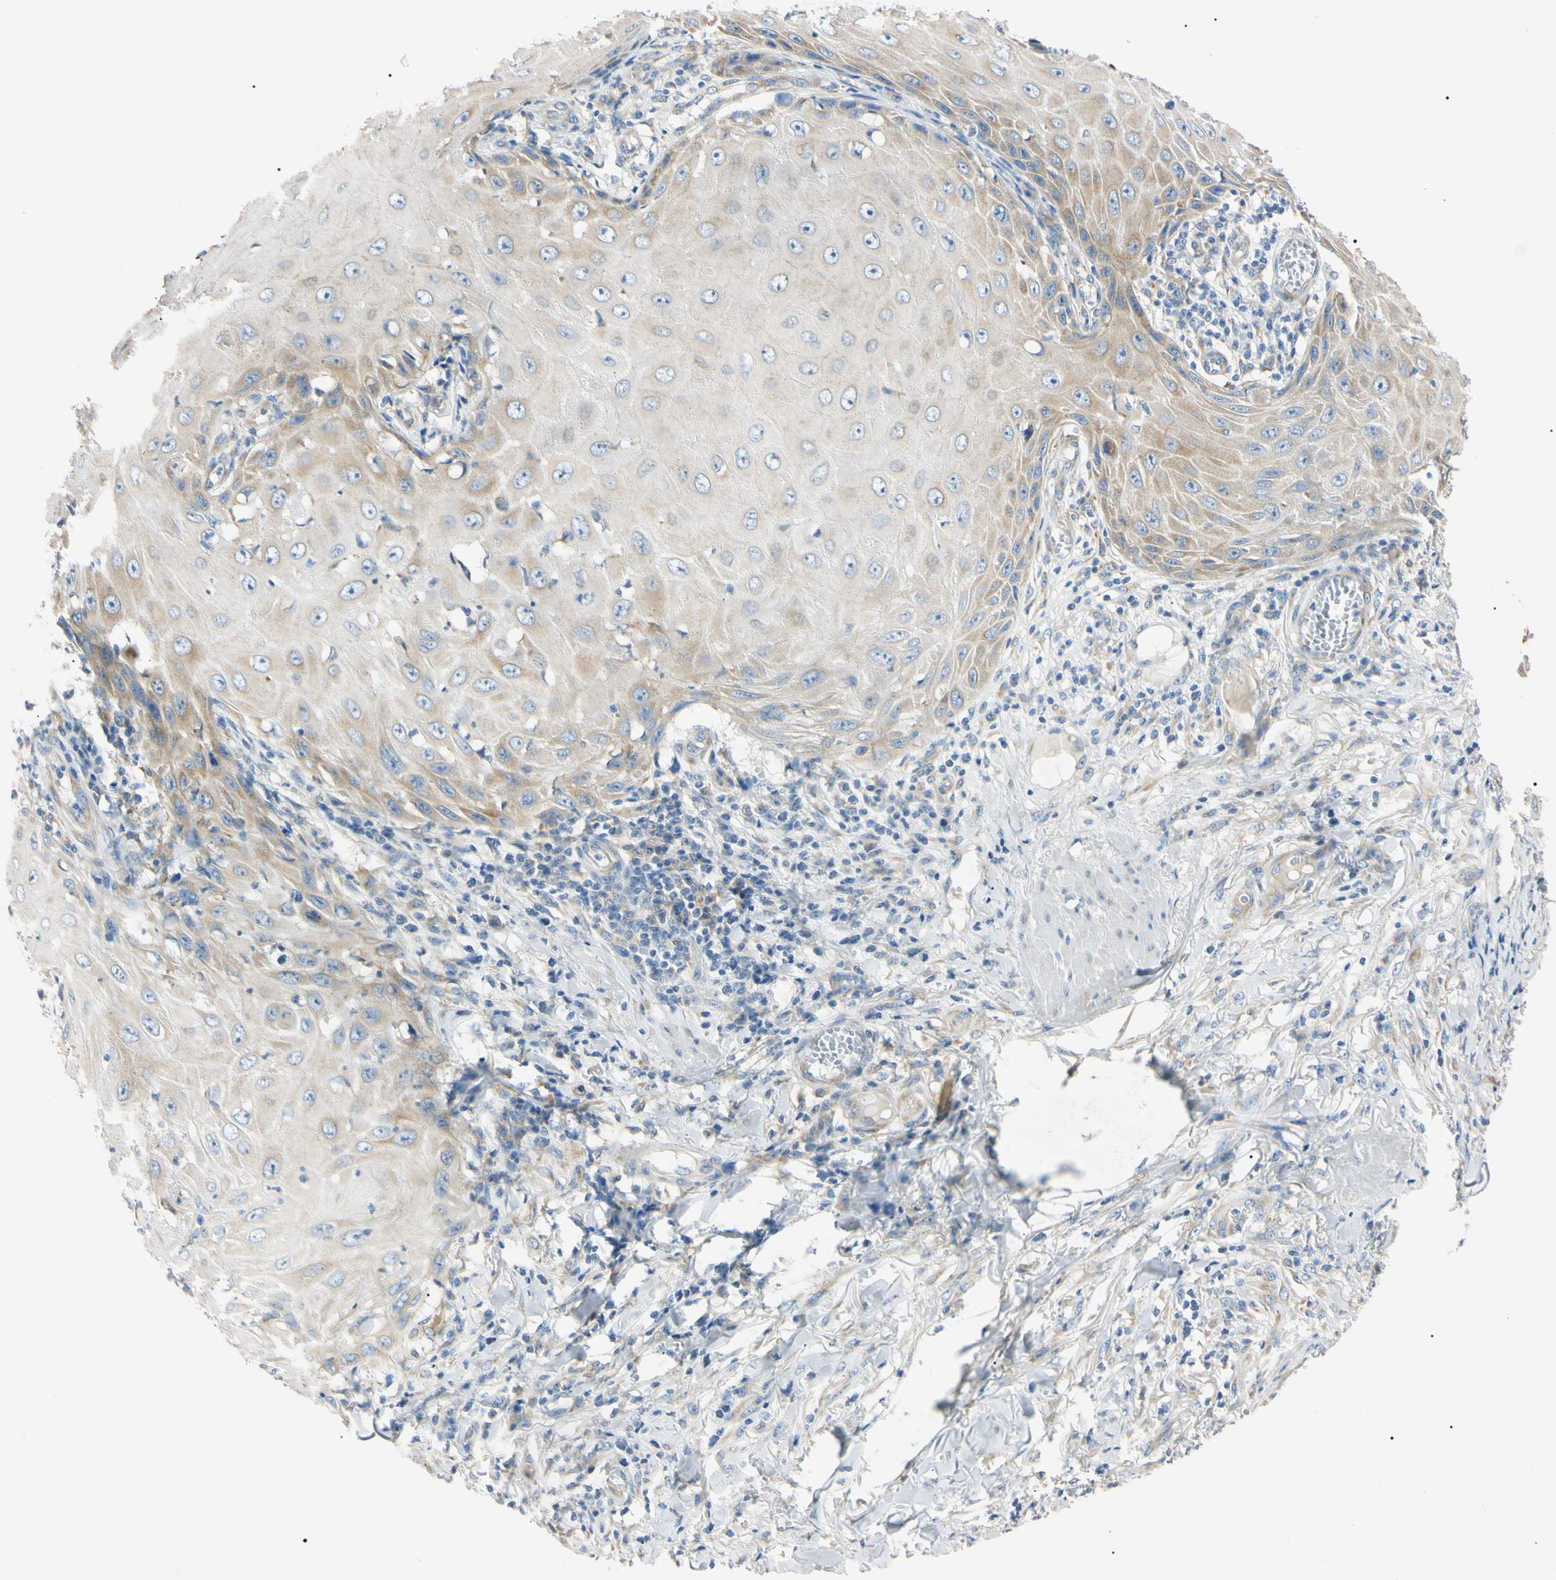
{"staining": {"intensity": "moderate", "quantity": "<25%", "location": "cytoplasmic/membranous"}, "tissue": "skin cancer", "cell_type": "Tumor cells", "image_type": "cancer", "snomed": [{"axis": "morphology", "description": "Squamous cell carcinoma, NOS"}, {"axis": "topography", "description": "Skin"}], "caption": "There is low levels of moderate cytoplasmic/membranous expression in tumor cells of skin cancer, as demonstrated by immunohistochemical staining (brown color).", "gene": "DNAJB12", "patient": {"sex": "female", "age": 73}}